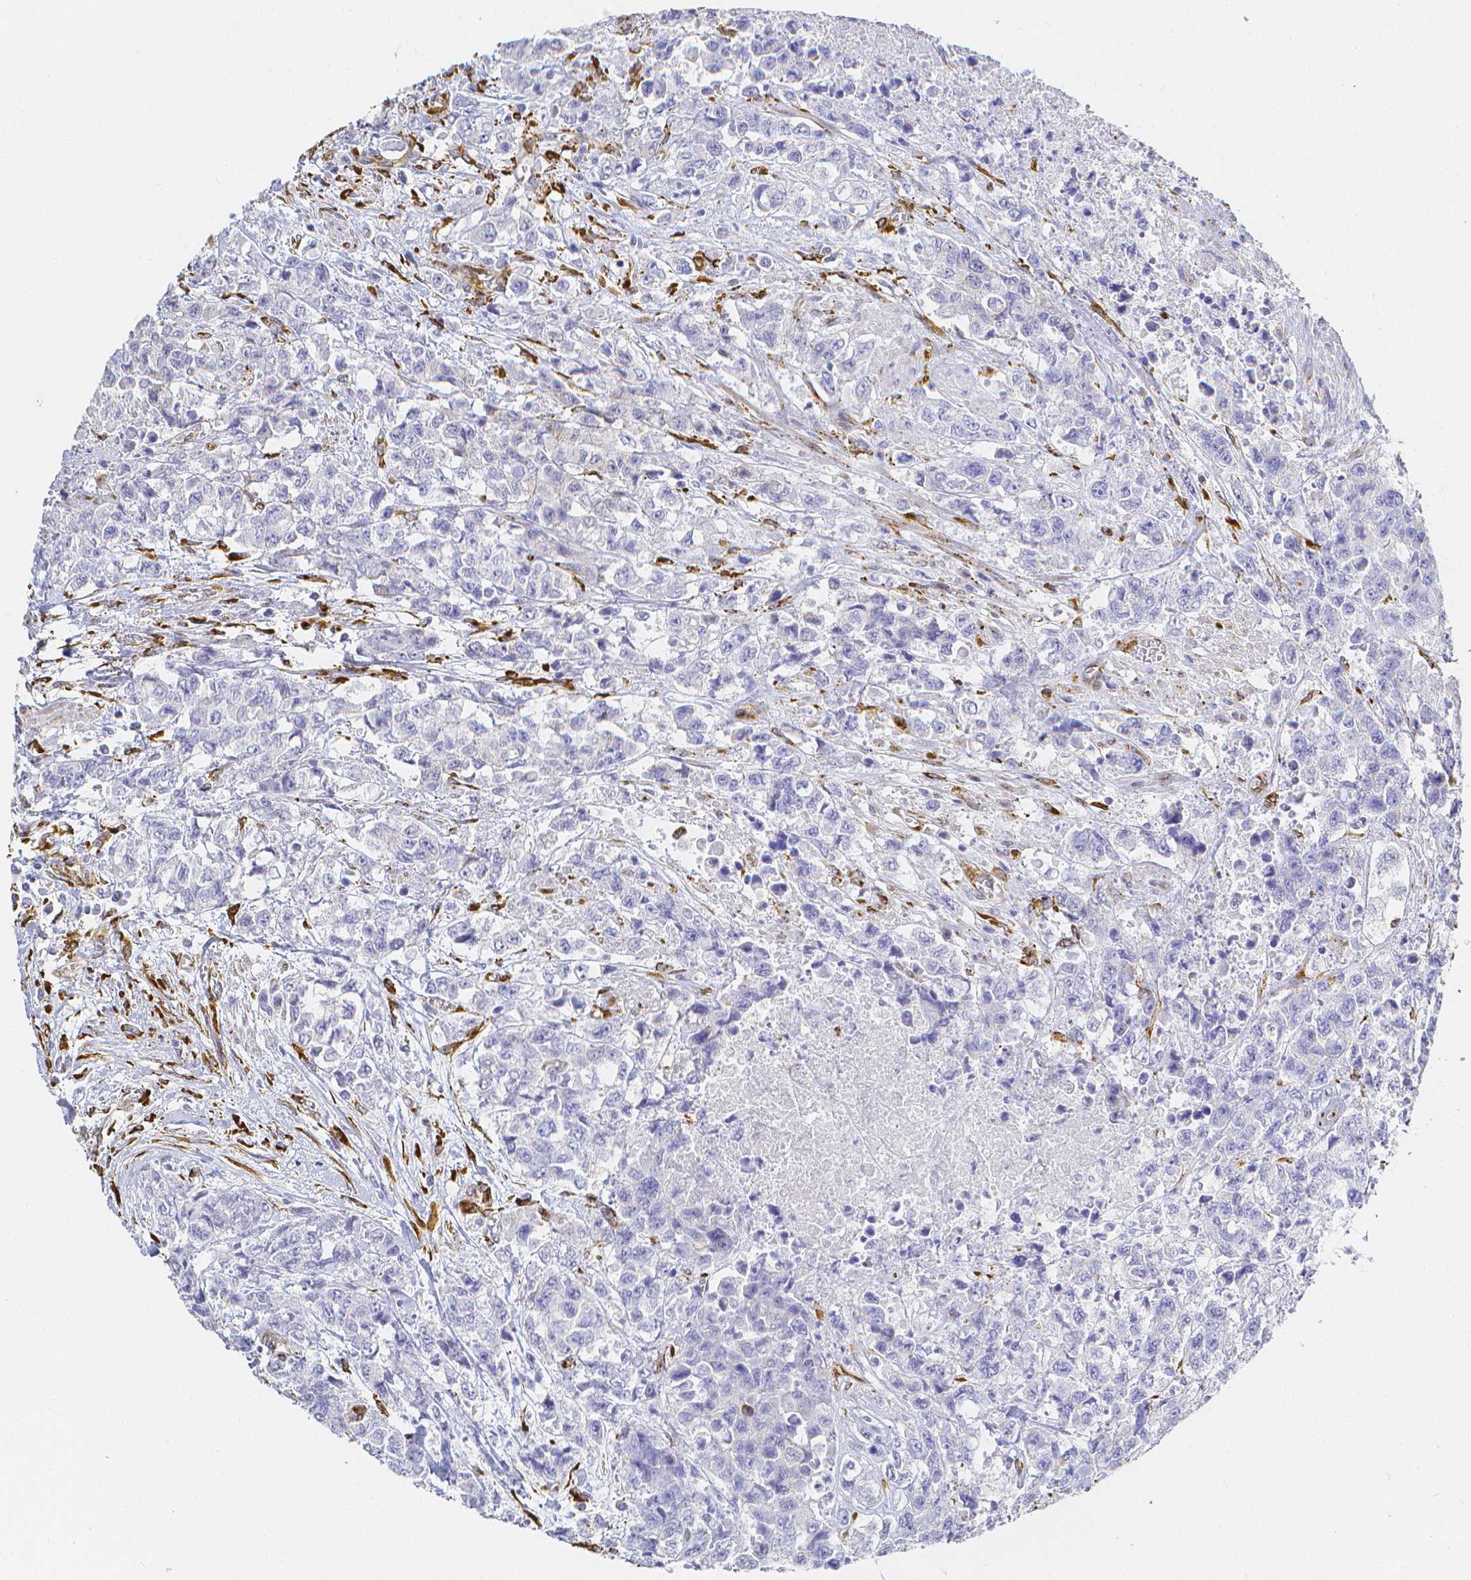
{"staining": {"intensity": "negative", "quantity": "none", "location": "none"}, "tissue": "urothelial cancer", "cell_type": "Tumor cells", "image_type": "cancer", "snomed": [{"axis": "morphology", "description": "Urothelial carcinoma, High grade"}, {"axis": "topography", "description": "Urinary bladder"}], "caption": "Tumor cells are negative for protein expression in human urothelial carcinoma (high-grade). (DAB immunohistochemistry, high magnification).", "gene": "SMURF1", "patient": {"sex": "female", "age": 78}}